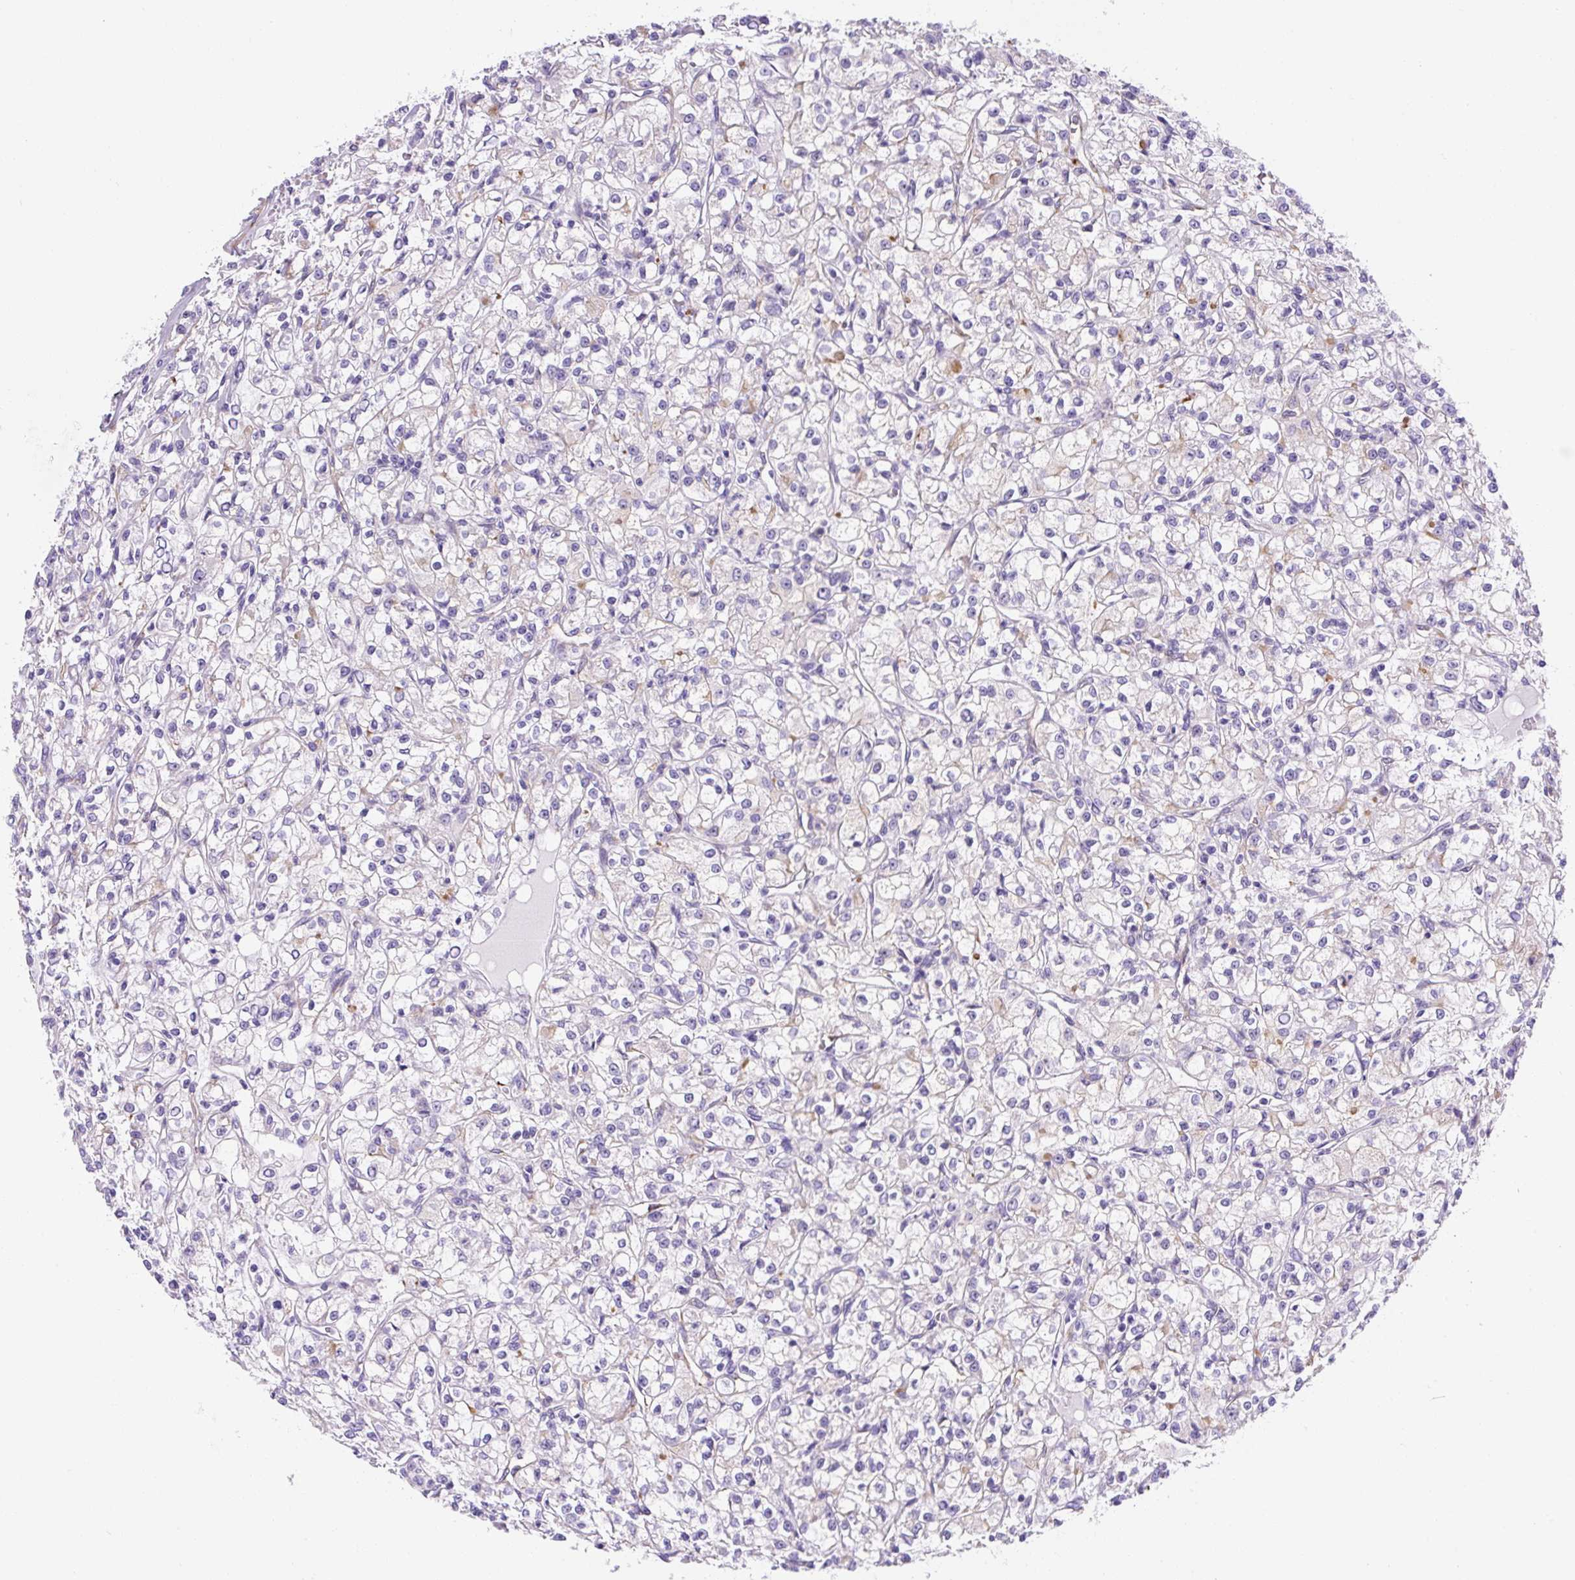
{"staining": {"intensity": "weak", "quantity": "<25%", "location": "cytoplasmic/membranous"}, "tissue": "renal cancer", "cell_type": "Tumor cells", "image_type": "cancer", "snomed": [{"axis": "morphology", "description": "Adenocarcinoma, NOS"}, {"axis": "topography", "description": "Kidney"}], "caption": "This photomicrograph is of renal cancer (adenocarcinoma) stained with immunohistochemistry (IHC) to label a protein in brown with the nuclei are counter-stained blue. There is no positivity in tumor cells.", "gene": "ASB4", "patient": {"sex": "female", "age": 59}}